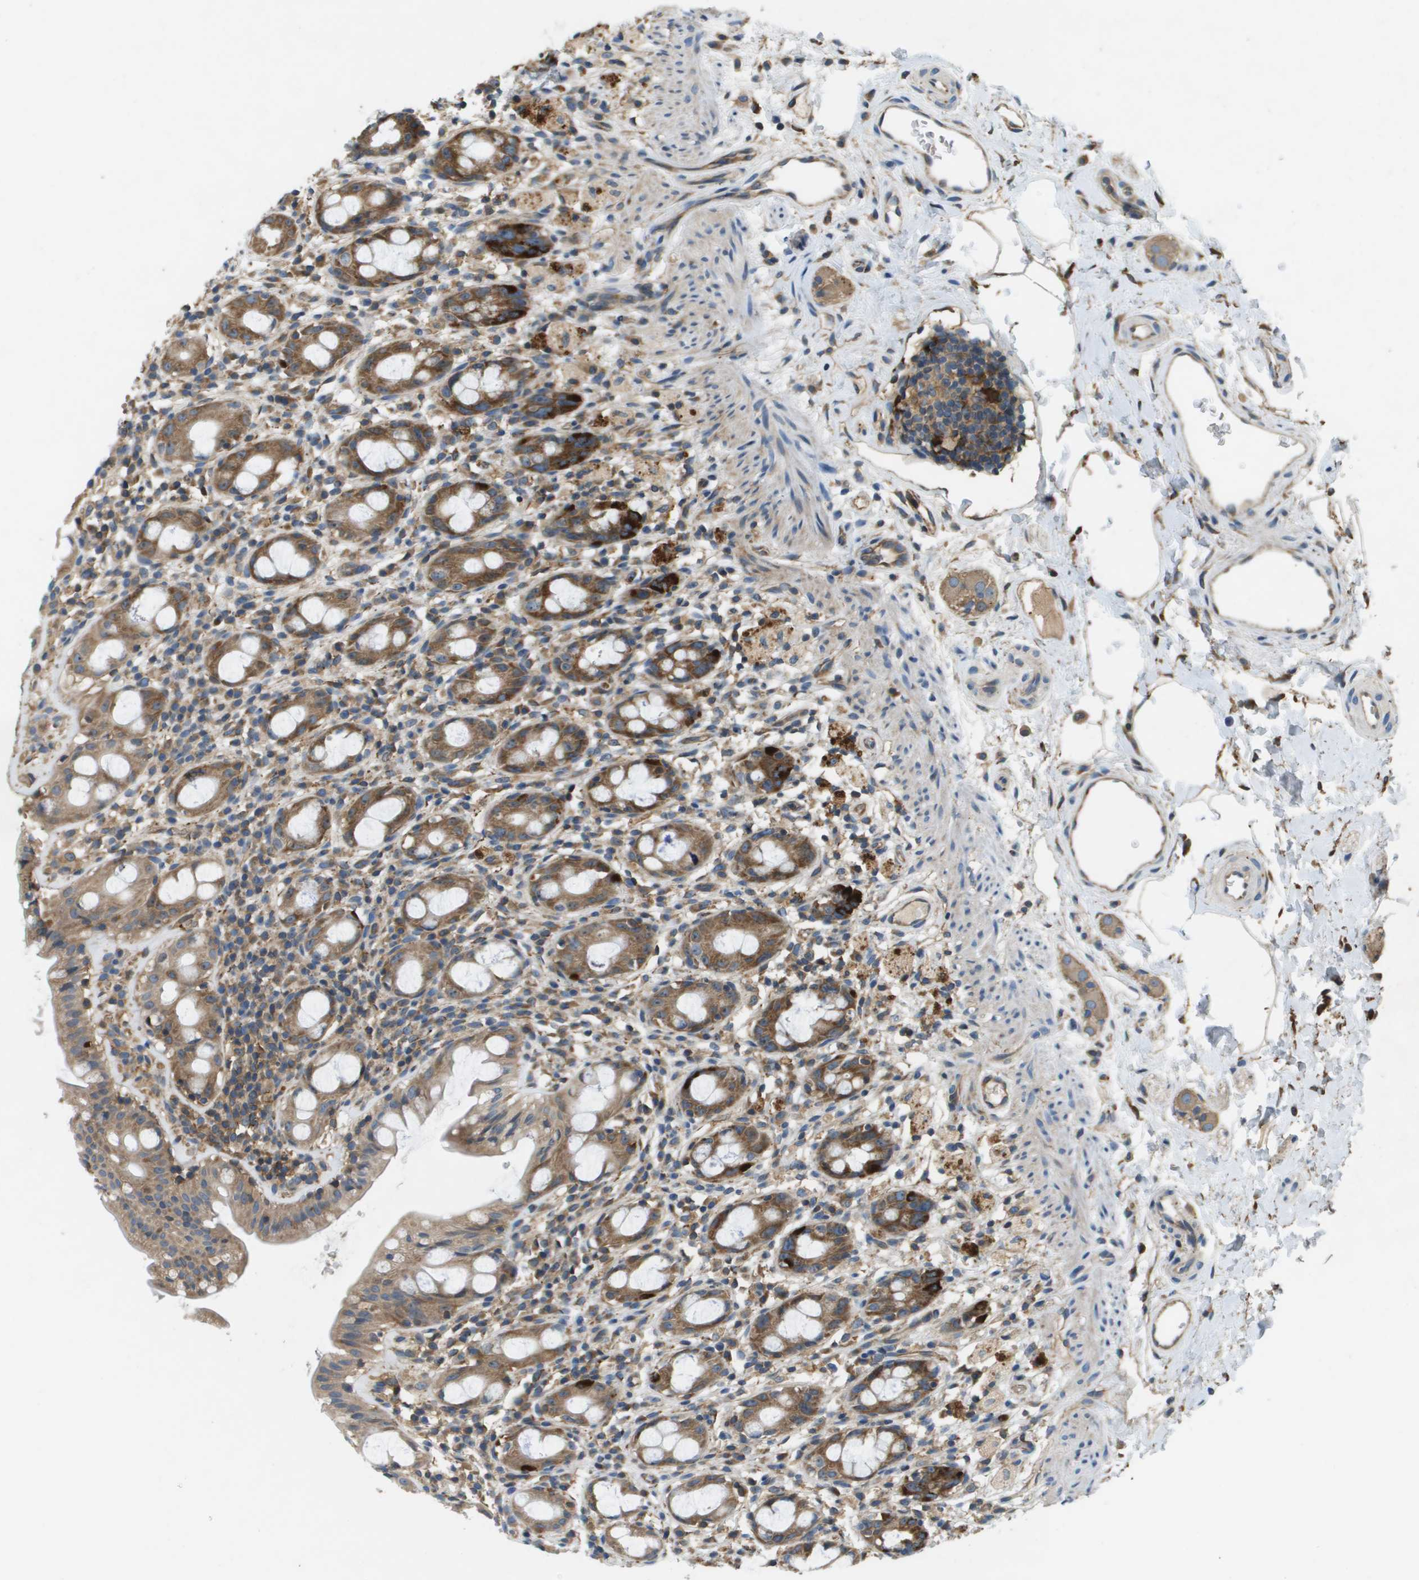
{"staining": {"intensity": "moderate", "quantity": ">75%", "location": "cytoplasmic/membranous"}, "tissue": "rectum", "cell_type": "Glandular cells", "image_type": "normal", "snomed": [{"axis": "morphology", "description": "Normal tissue, NOS"}, {"axis": "topography", "description": "Rectum"}], "caption": "Brown immunohistochemical staining in normal rectum demonstrates moderate cytoplasmic/membranous expression in about >75% of glandular cells.", "gene": "SAMSN1", "patient": {"sex": "male", "age": 44}}